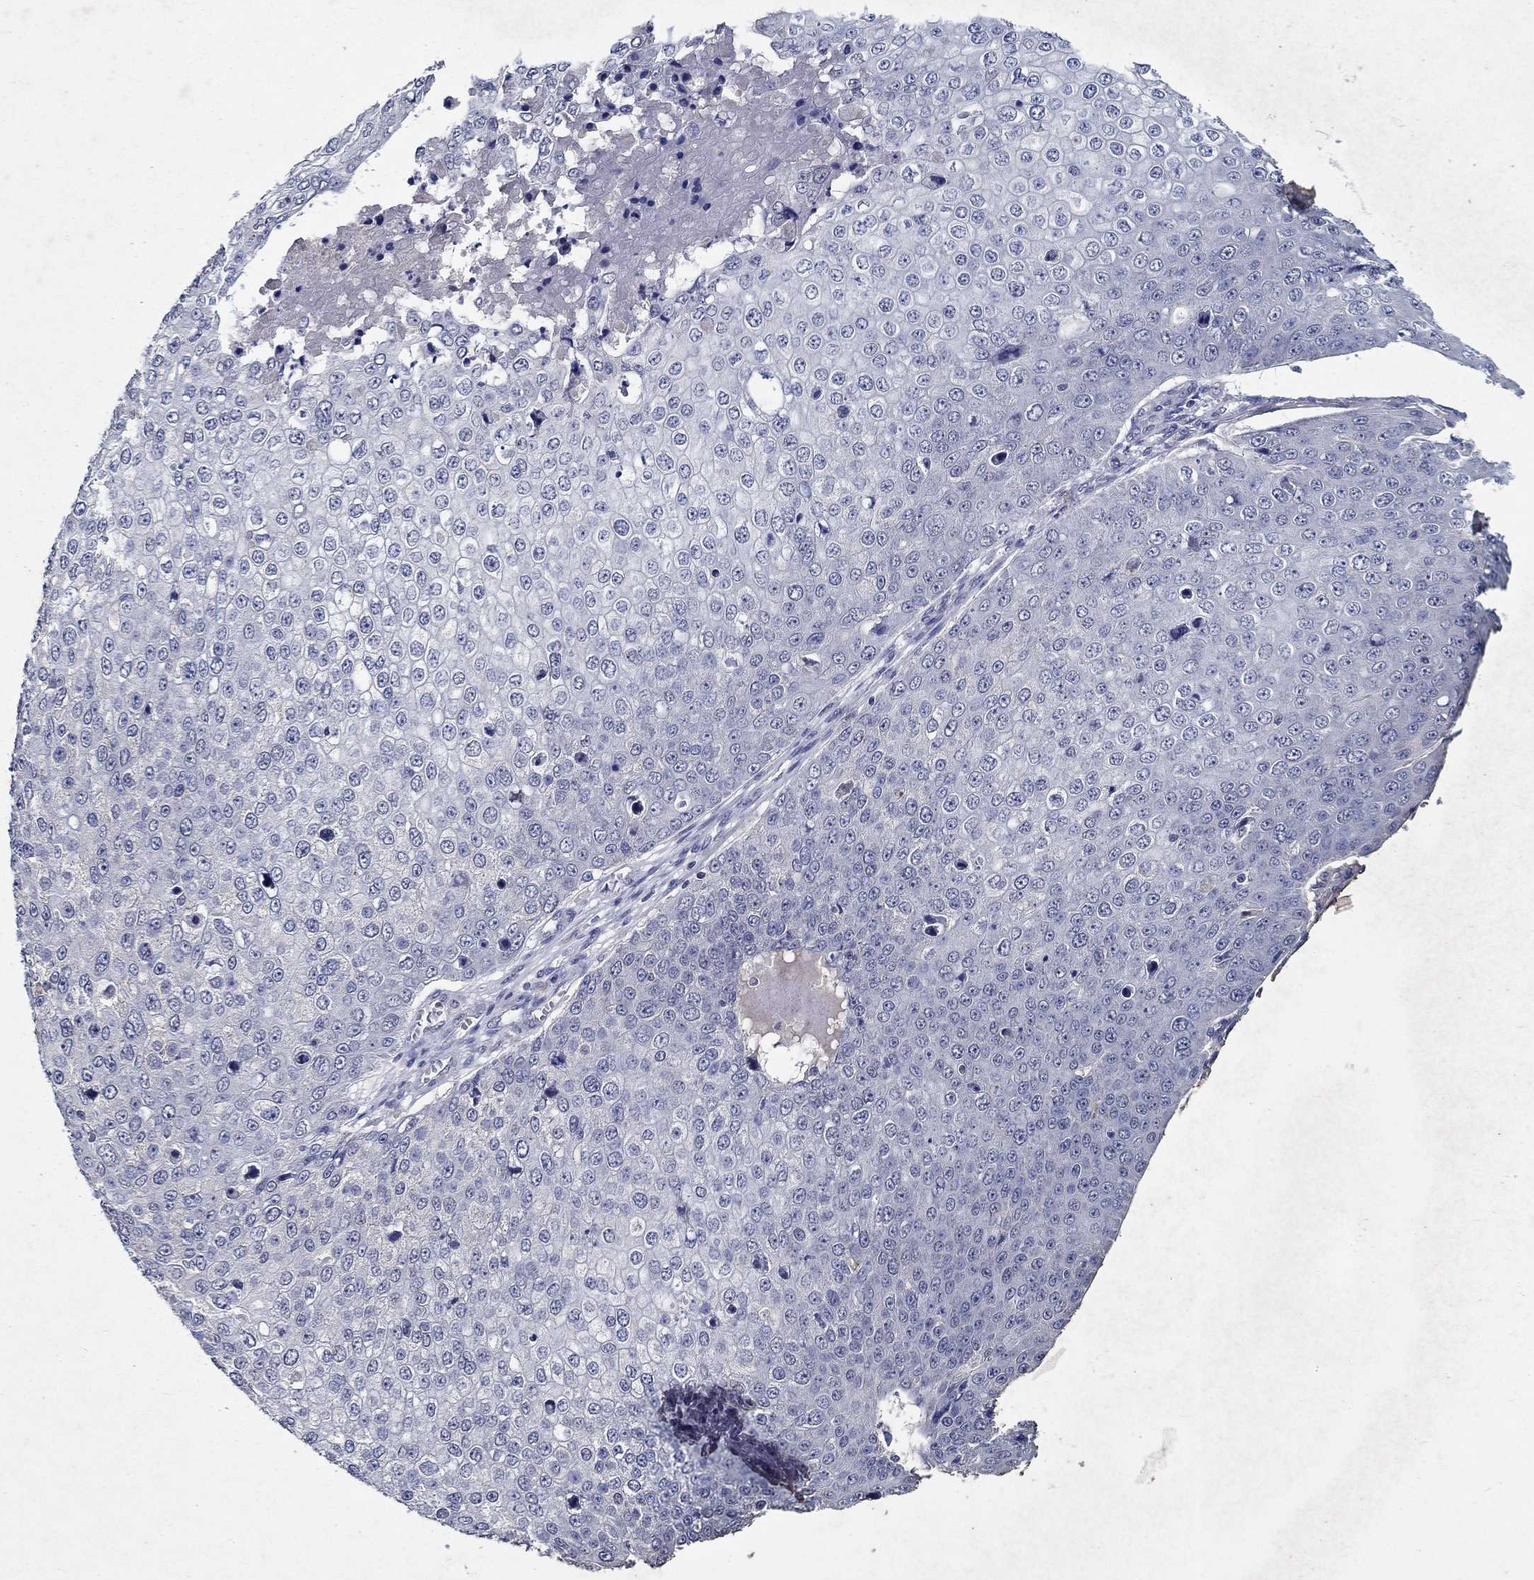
{"staining": {"intensity": "negative", "quantity": "none", "location": "none"}, "tissue": "skin cancer", "cell_type": "Tumor cells", "image_type": "cancer", "snomed": [{"axis": "morphology", "description": "Squamous cell carcinoma, NOS"}, {"axis": "topography", "description": "Skin"}], "caption": "Immunohistochemical staining of skin cancer reveals no significant expression in tumor cells.", "gene": "PROZ", "patient": {"sex": "male", "age": 71}}